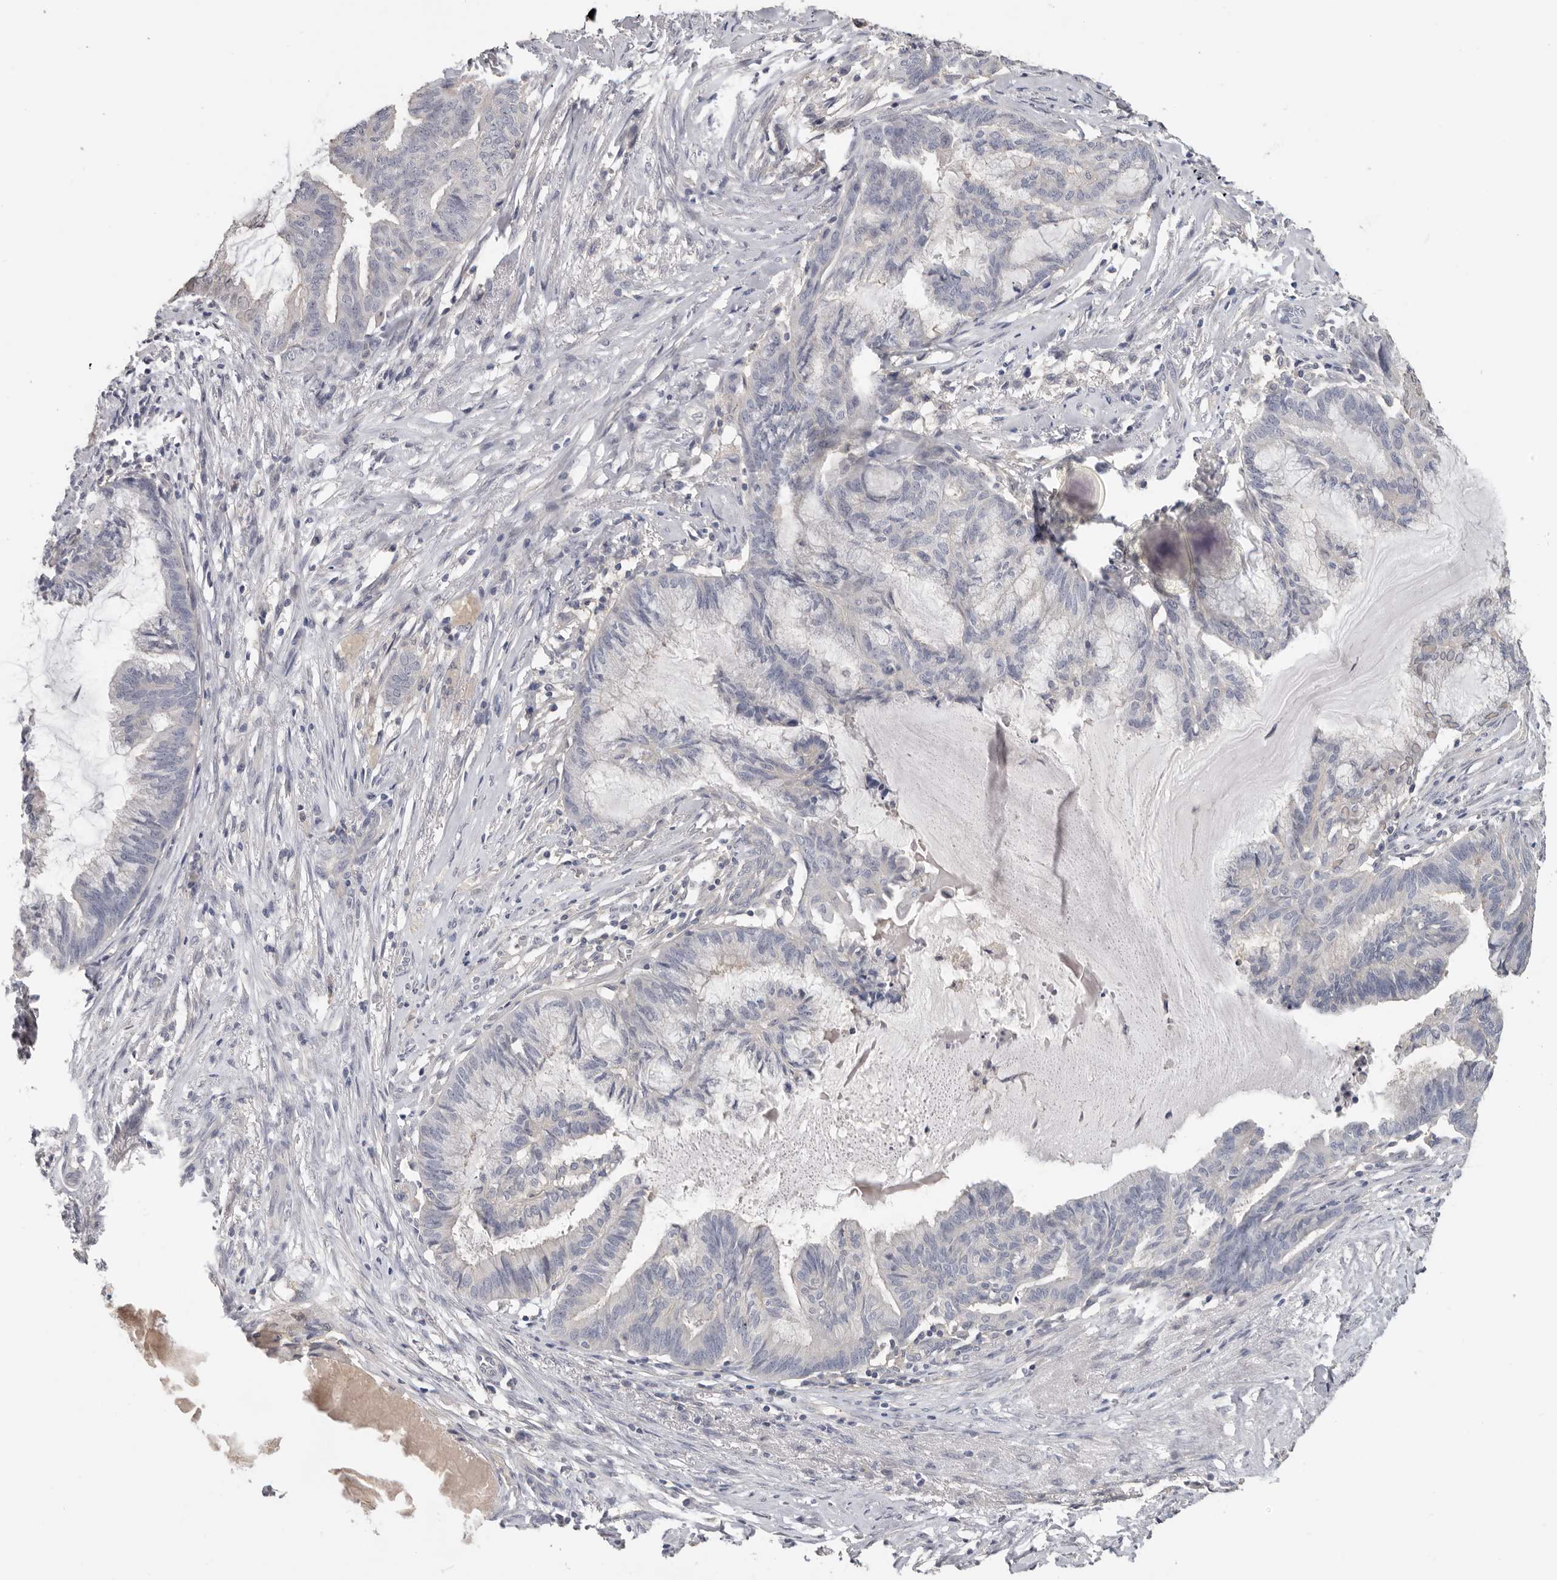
{"staining": {"intensity": "negative", "quantity": "none", "location": "none"}, "tissue": "endometrial cancer", "cell_type": "Tumor cells", "image_type": "cancer", "snomed": [{"axis": "morphology", "description": "Adenocarcinoma, NOS"}, {"axis": "topography", "description": "Endometrium"}], "caption": "Immunohistochemistry (IHC) histopathology image of neoplastic tissue: human adenocarcinoma (endometrial) stained with DAB shows no significant protein expression in tumor cells.", "gene": "WDTC1", "patient": {"sex": "female", "age": 86}}